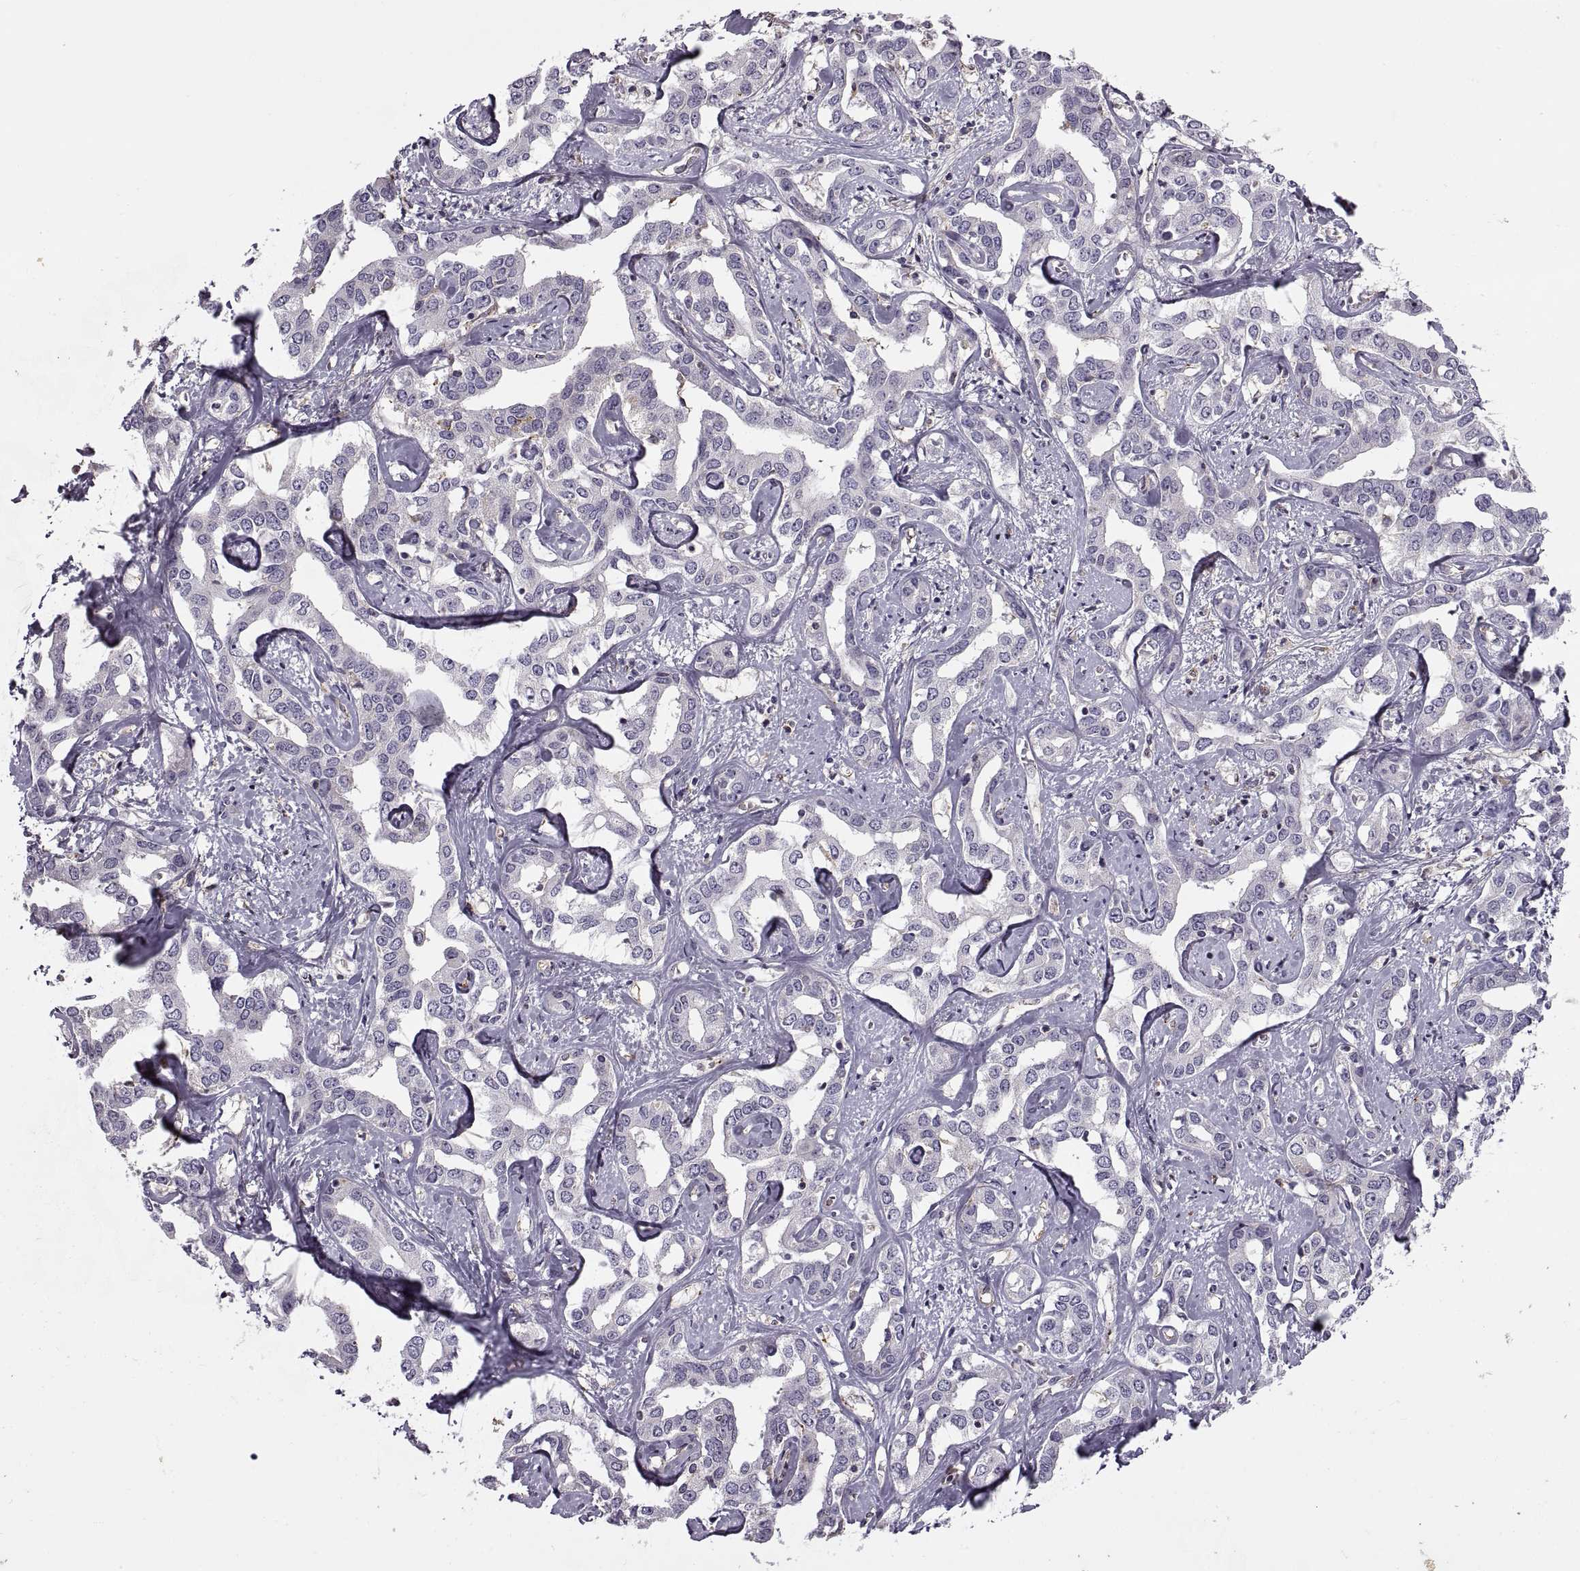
{"staining": {"intensity": "negative", "quantity": "none", "location": "none"}, "tissue": "liver cancer", "cell_type": "Tumor cells", "image_type": "cancer", "snomed": [{"axis": "morphology", "description": "Cholangiocarcinoma"}, {"axis": "topography", "description": "Liver"}], "caption": "Immunohistochemistry (IHC) photomicrograph of cholangiocarcinoma (liver) stained for a protein (brown), which exhibits no staining in tumor cells.", "gene": "RALB", "patient": {"sex": "male", "age": 59}}